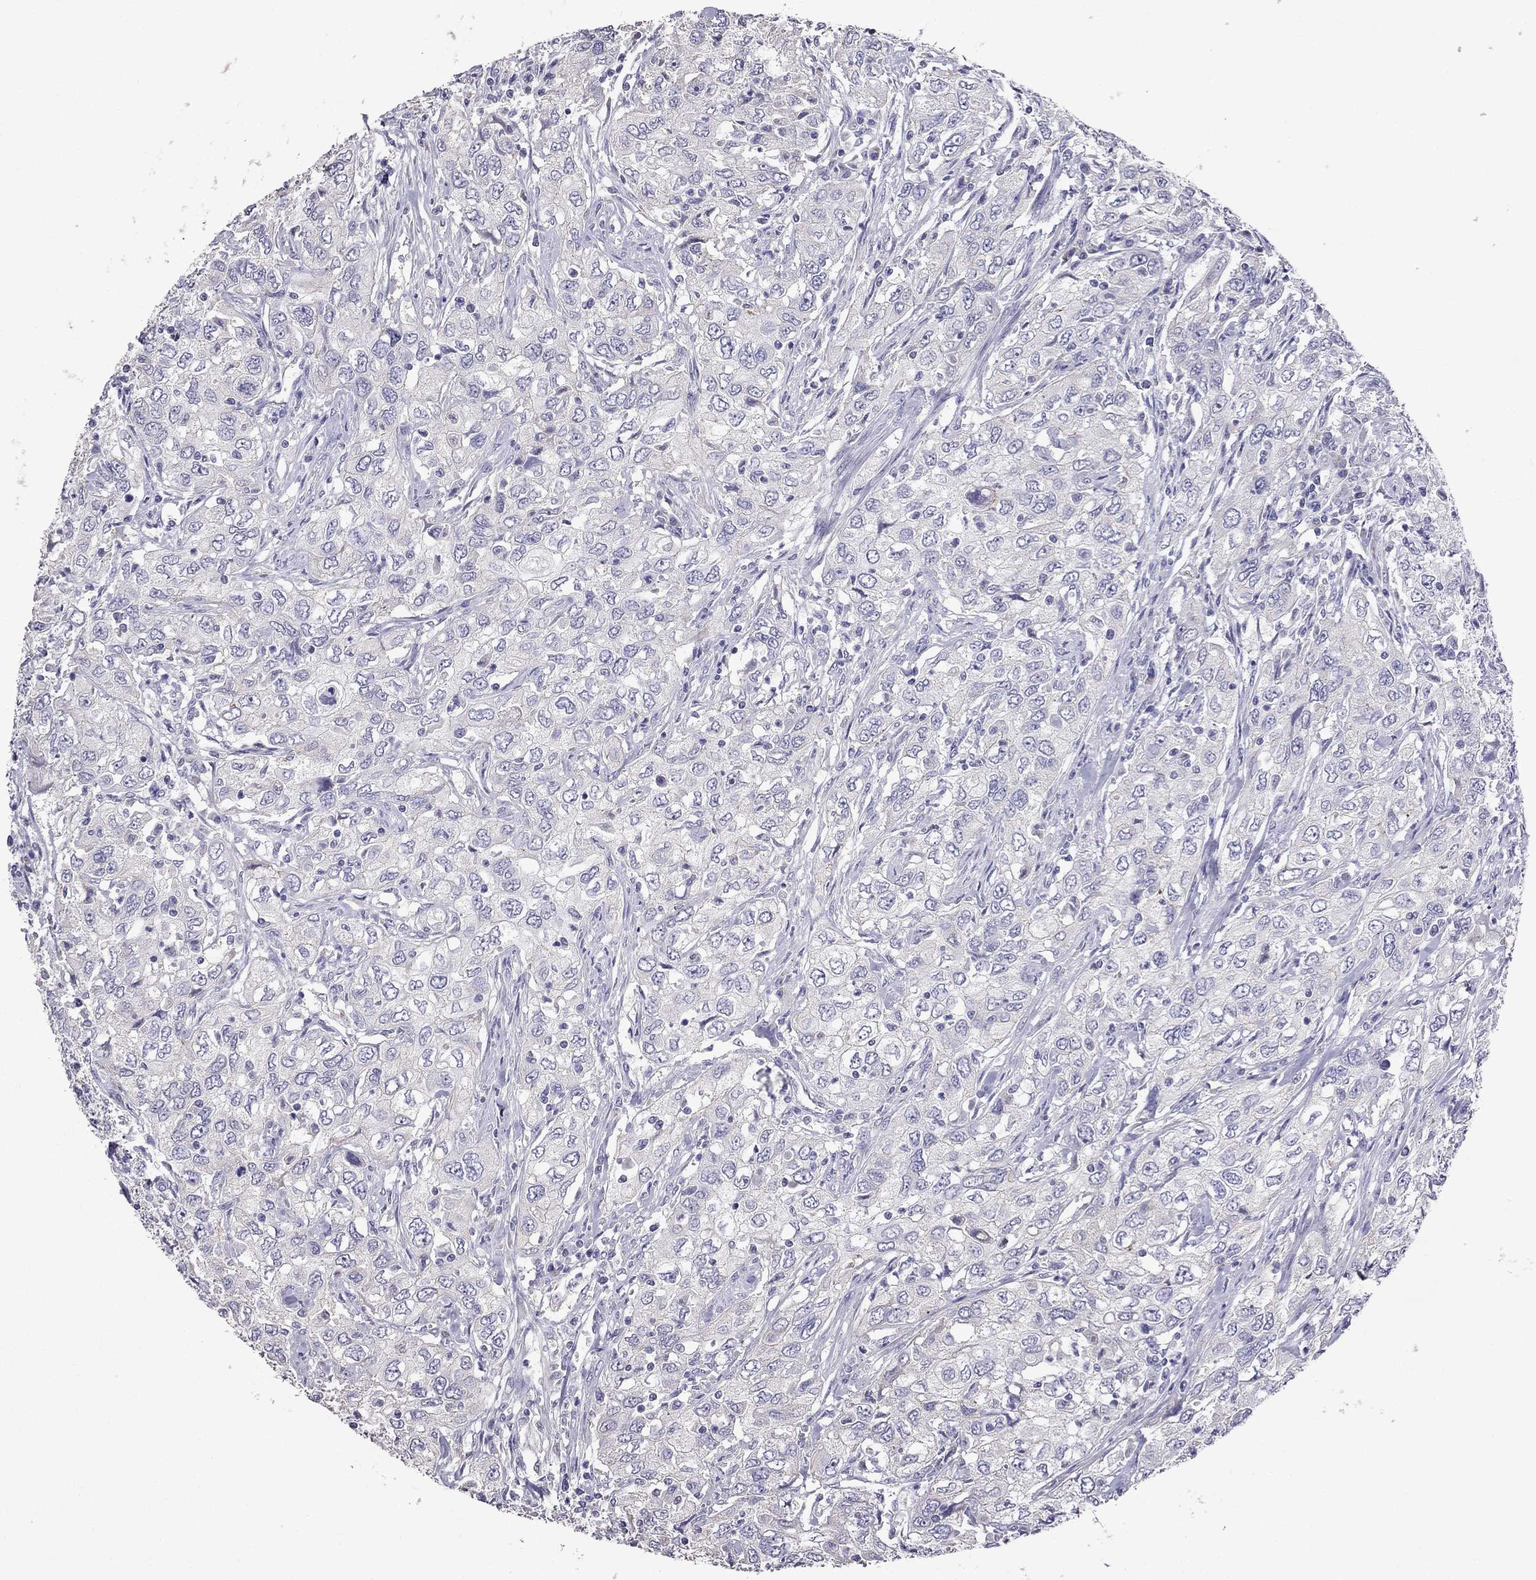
{"staining": {"intensity": "negative", "quantity": "none", "location": "none"}, "tissue": "urothelial cancer", "cell_type": "Tumor cells", "image_type": "cancer", "snomed": [{"axis": "morphology", "description": "Urothelial carcinoma, High grade"}, {"axis": "topography", "description": "Urinary bladder"}], "caption": "Immunohistochemistry micrograph of neoplastic tissue: urothelial carcinoma (high-grade) stained with DAB (3,3'-diaminobenzidine) displays no significant protein positivity in tumor cells.", "gene": "AK5", "patient": {"sex": "male", "age": 76}}